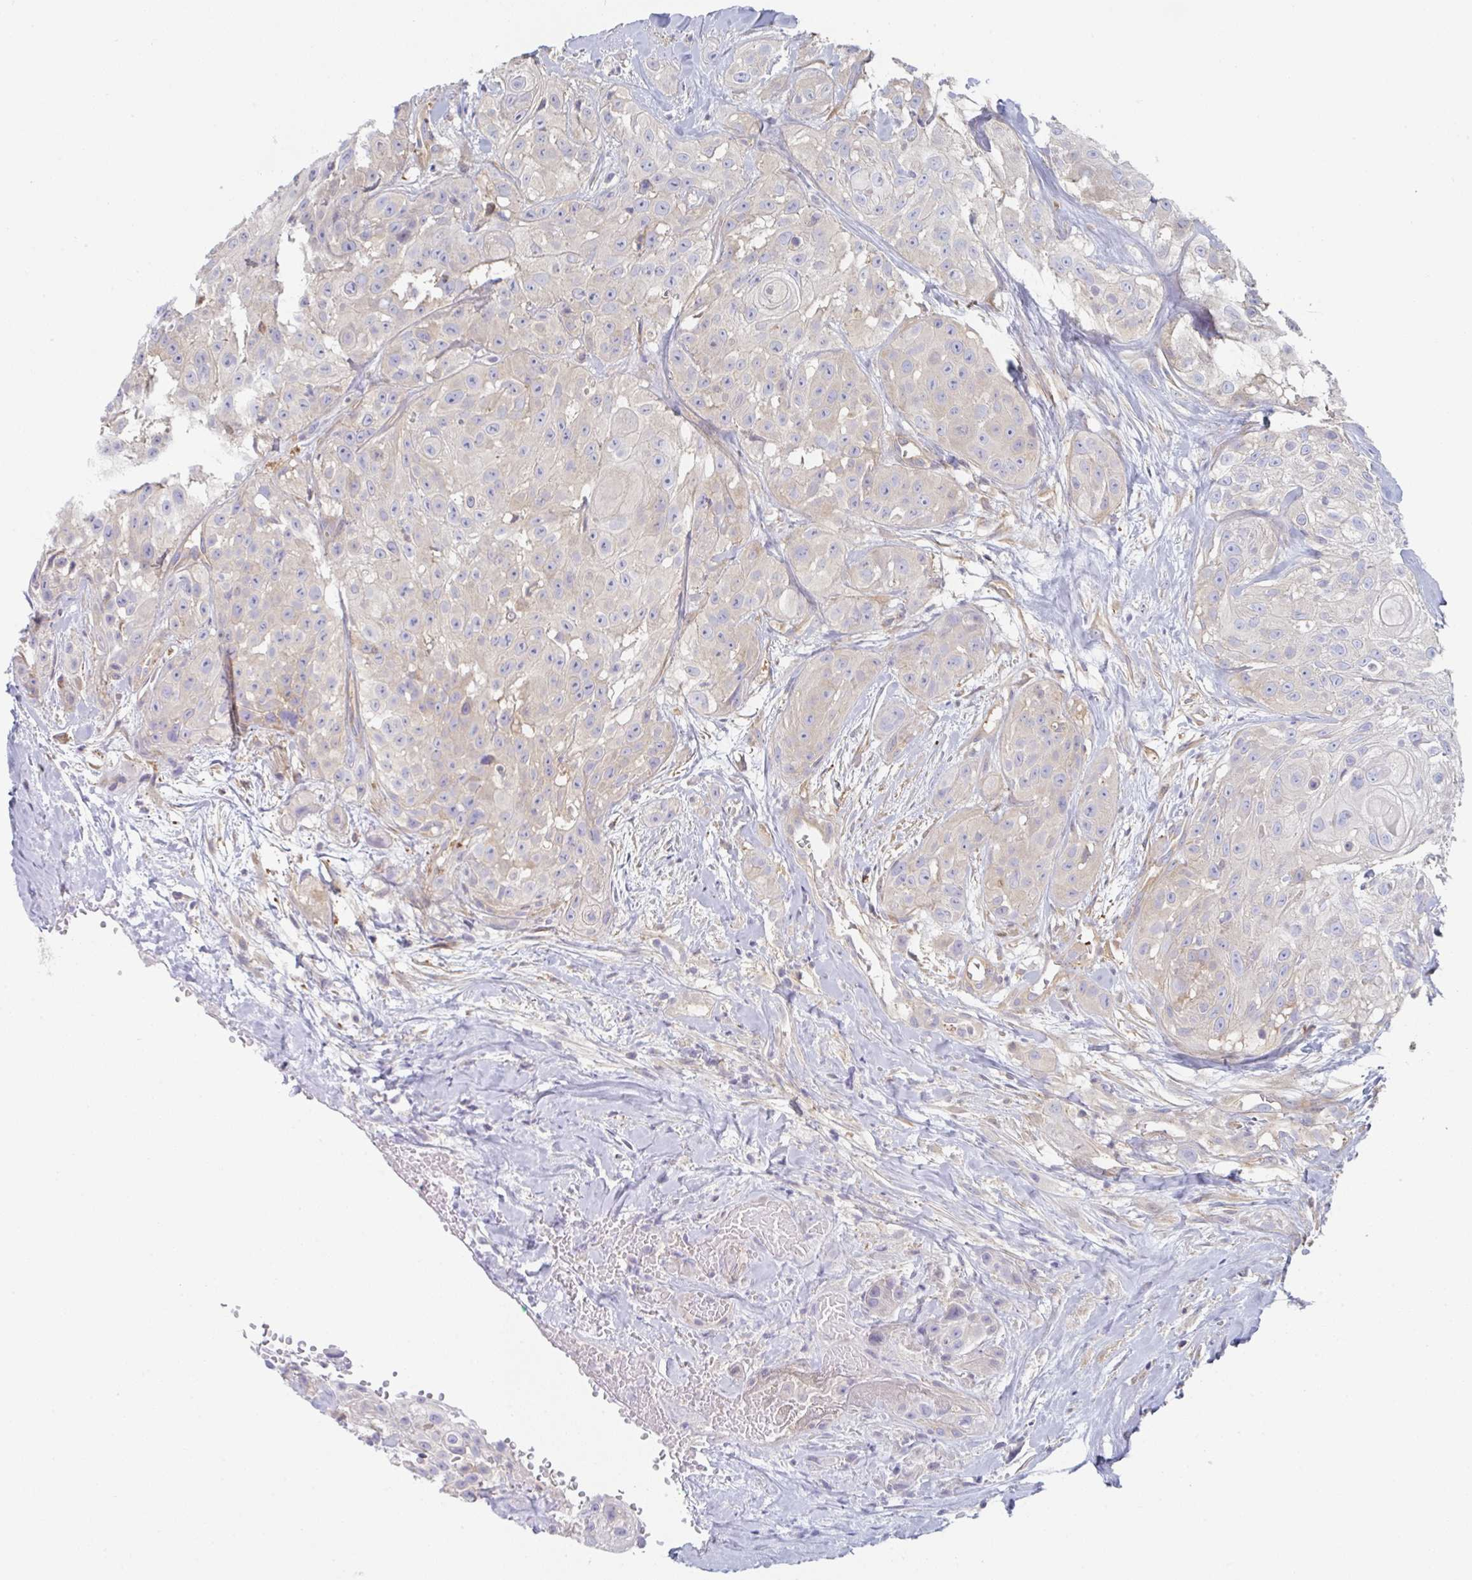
{"staining": {"intensity": "negative", "quantity": "none", "location": "none"}, "tissue": "head and neck cancer", "cell_type": "Tumor cells", "image_type": "cancer", "snomed": [{"axis": "morphology", "description": "Squamous cell carcinoma, NOS"}, {"axis": "topography", "description": "Head-Neck"}], "caption": "Tumor cells are negative for brown protein staining in squamous cell carcinoma (head and neck).", "gene": "AMPD2", "patient": {"sex": "male", "age": 83}}